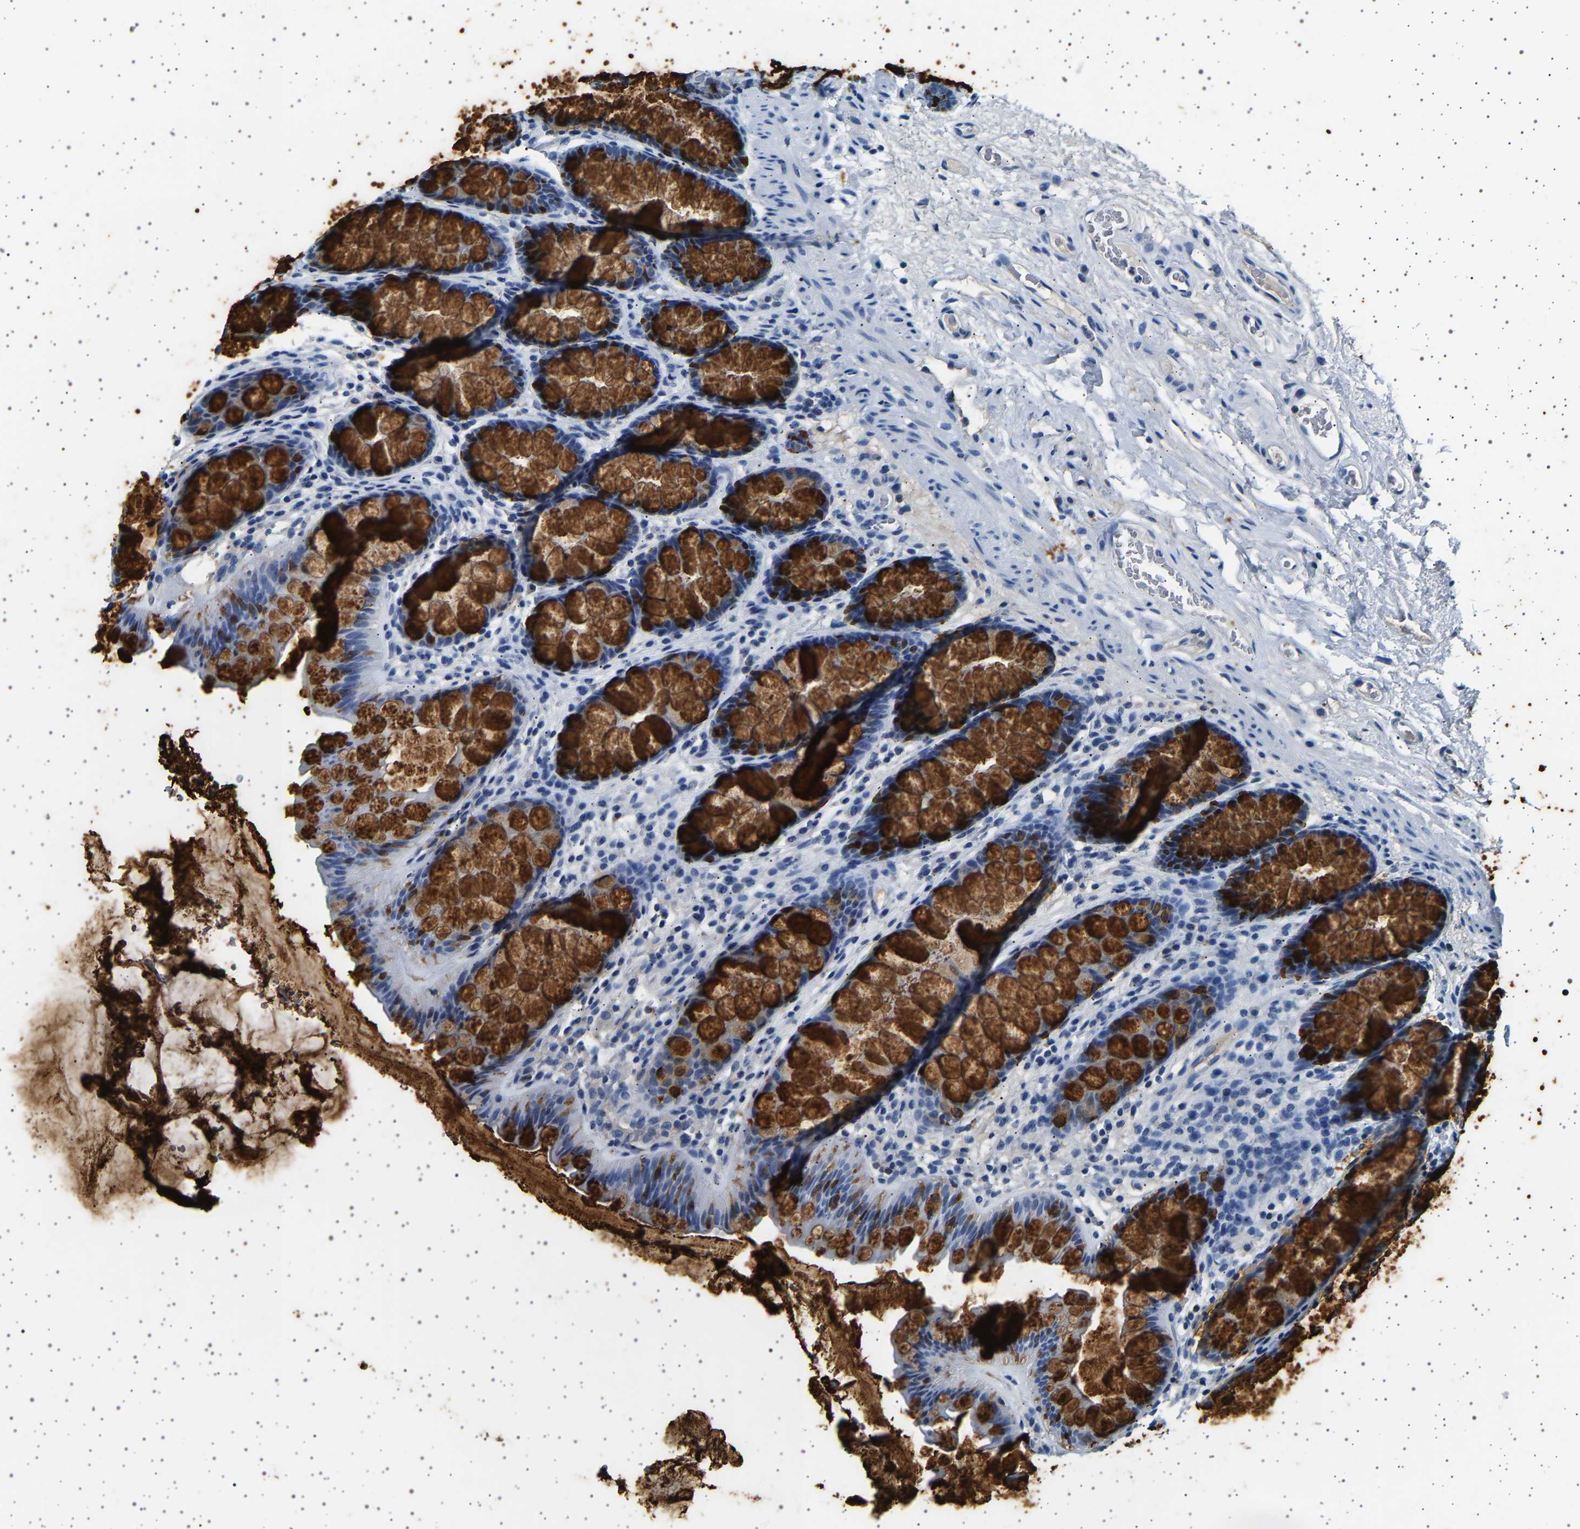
{"staining": {"intensity": "negative", "quantity": "none", "location": "none"}, "tissue": "colon", "cell_type": "Endothelial cells", "image_type": "normal", "snomed": [{"axis": "morphology", "description": "Normal tissue, NOS"}, {"axis": "topography", "description": "Colon"}], "caption": "Benign colon was stained to show a protein in brown. There is no significant expression in endothelial cells. Brightfield microscopy of IHC stained with DAB (brown) and hematoxylin (blue), captured at high magnification.", "gene": "TFF3", "patient": {"sex": "female", "age": 55}}